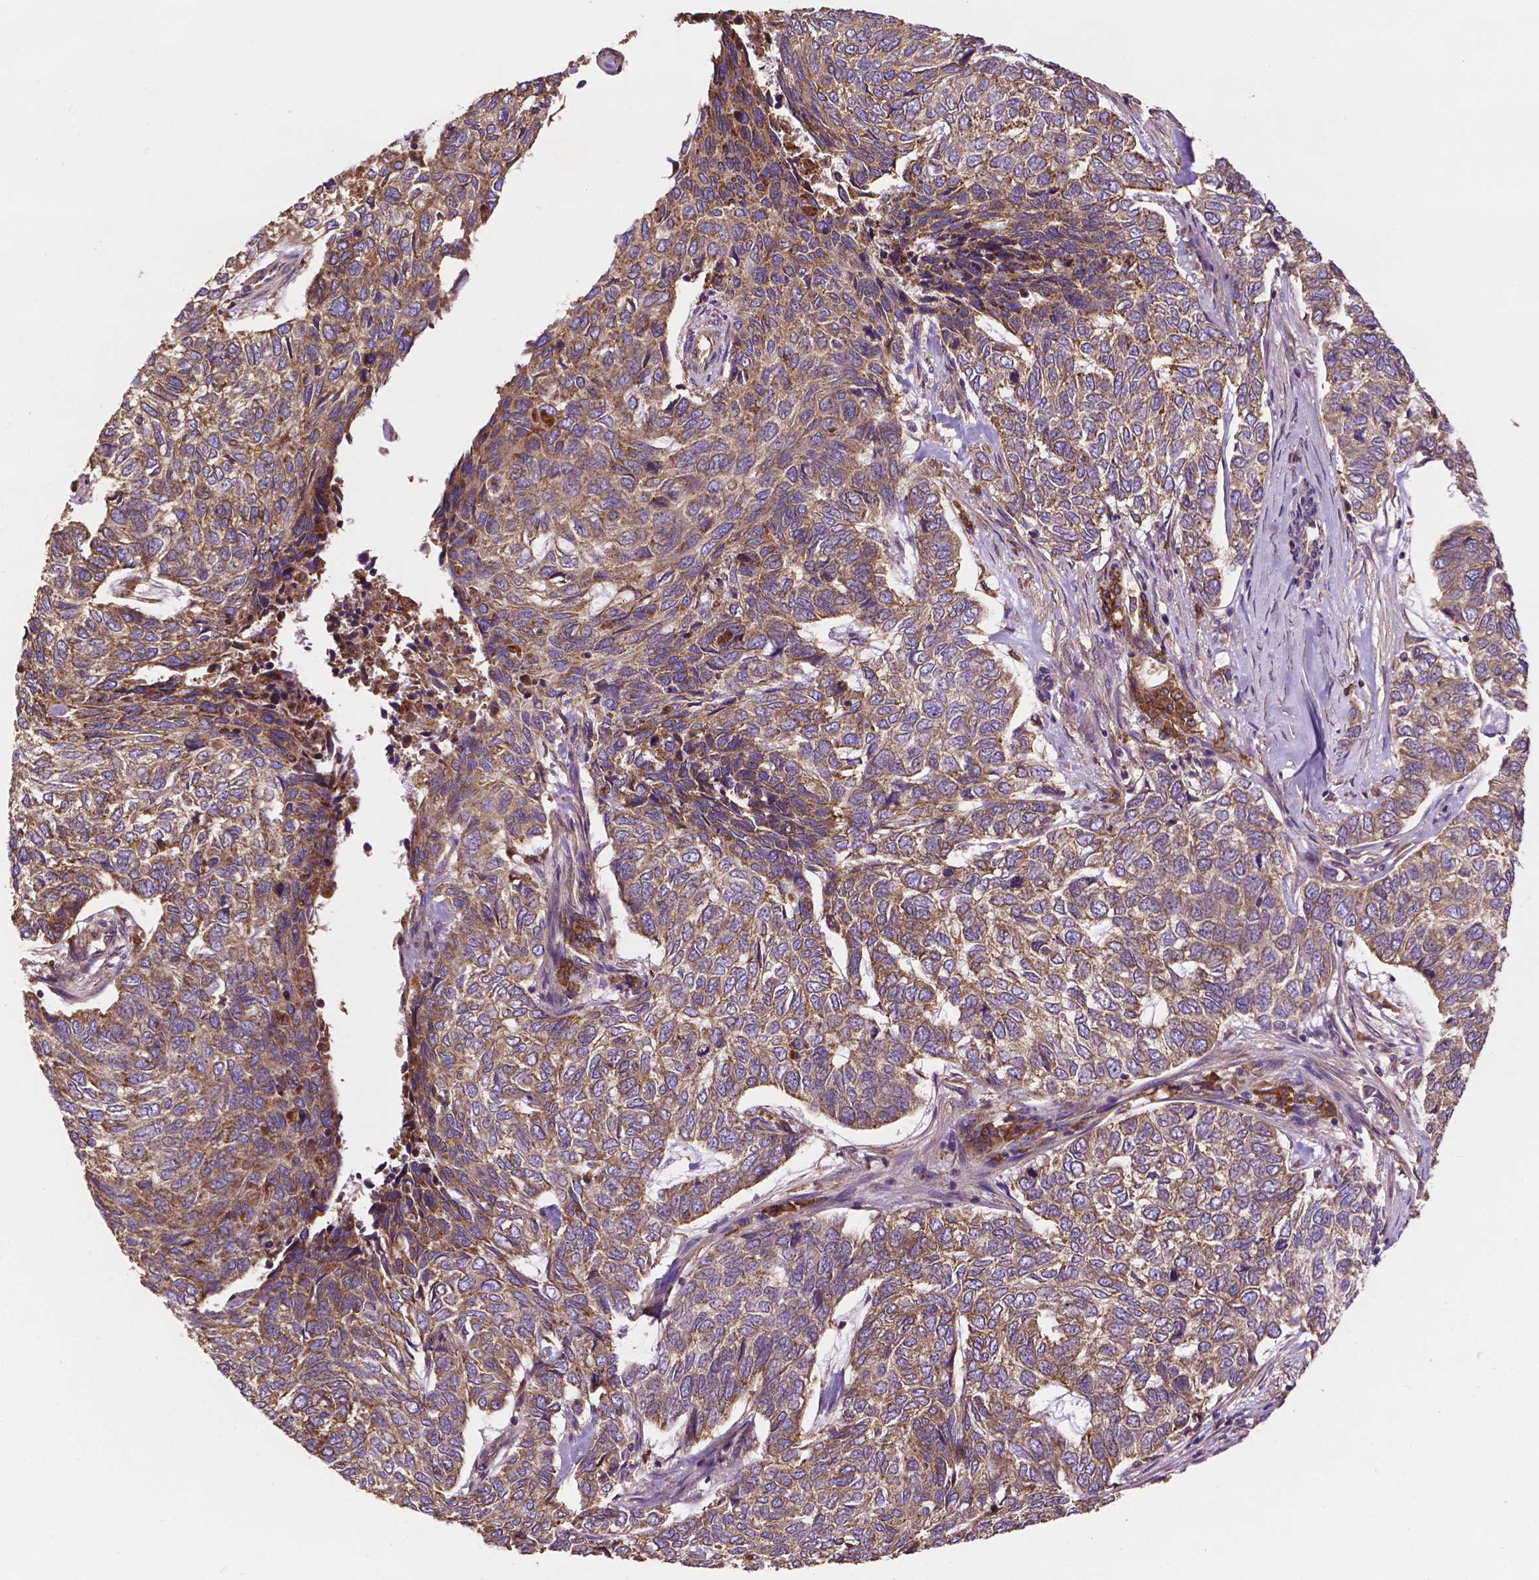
{"staining": {"intensity": "moderate", "quantity": ">75%", "location": "cytoplasmic/membranous"}, "tissue": "skin cancer", "cell_type": "Tumor cells", "image_type": "cancer", "snomed": [{"axis": "morphology", "description": "Basal cell carcinoma"}, {"axis": "topography", "description": "Skin"}], "caption": "This is an image of IHC staining of basal cell carcinoma (skin), which shows moderate positivity in the cytoplasmic/membranous of tumor cells.", "gene": "CCDC71L", "patient": {"sex": "female", "age": 65}}